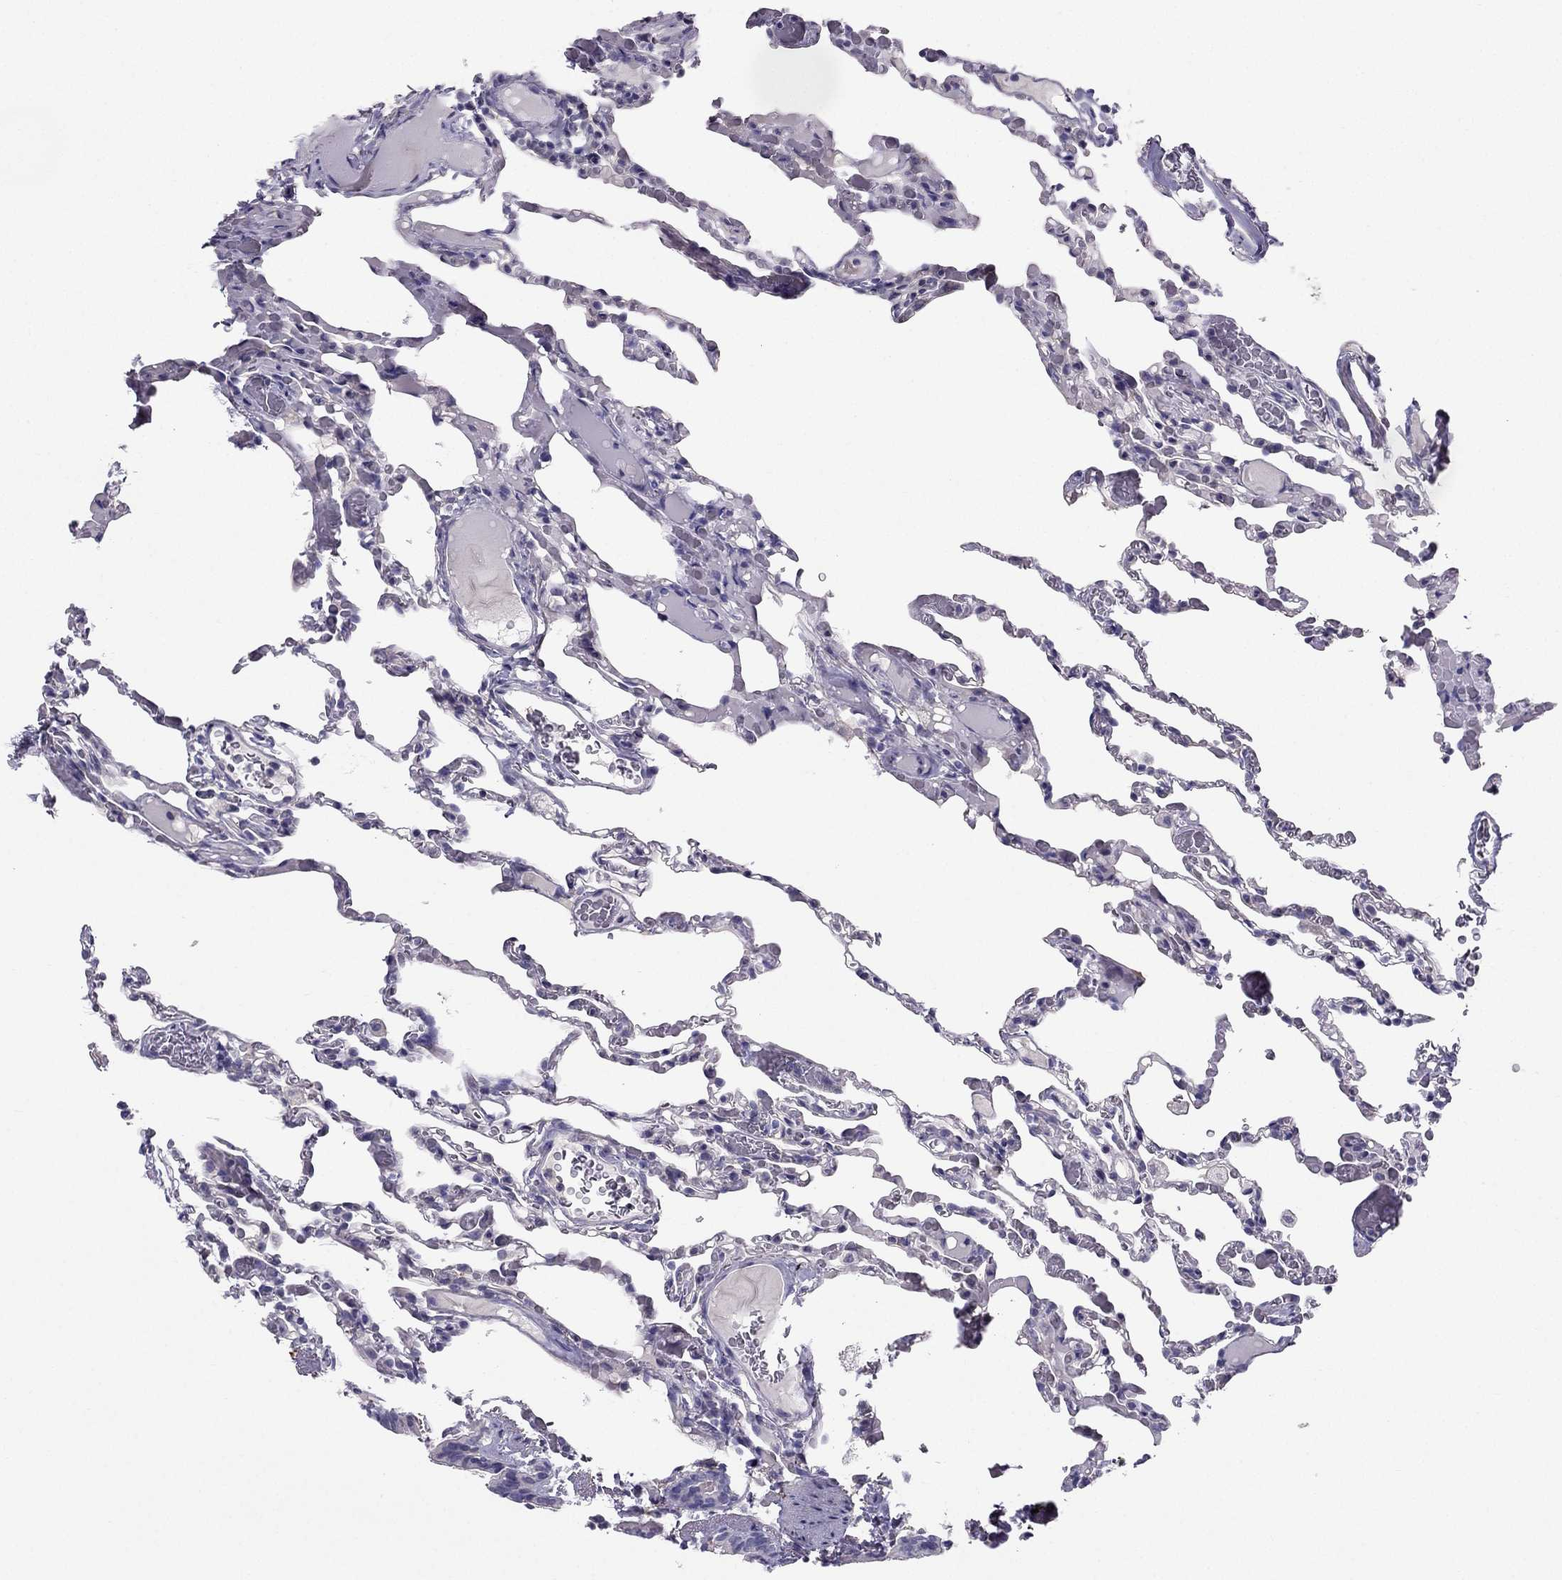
{"staining": {"intensity": "negative", "quantity": "none", "location": "none"}, "tissue": "lung", "cell_type": "Alveolar cells", "image_type": "normal", "snomed": [{"axis": "morphology", "description": "Normal tissue, NOS"}, {"axis": "topography", "description": "Lung"}], "caption": "The histopathology image reveals no significant positivity in alveolar cells of lung.", "gene": "SYT5", "patient": {"sex": "female", "age": 43}}